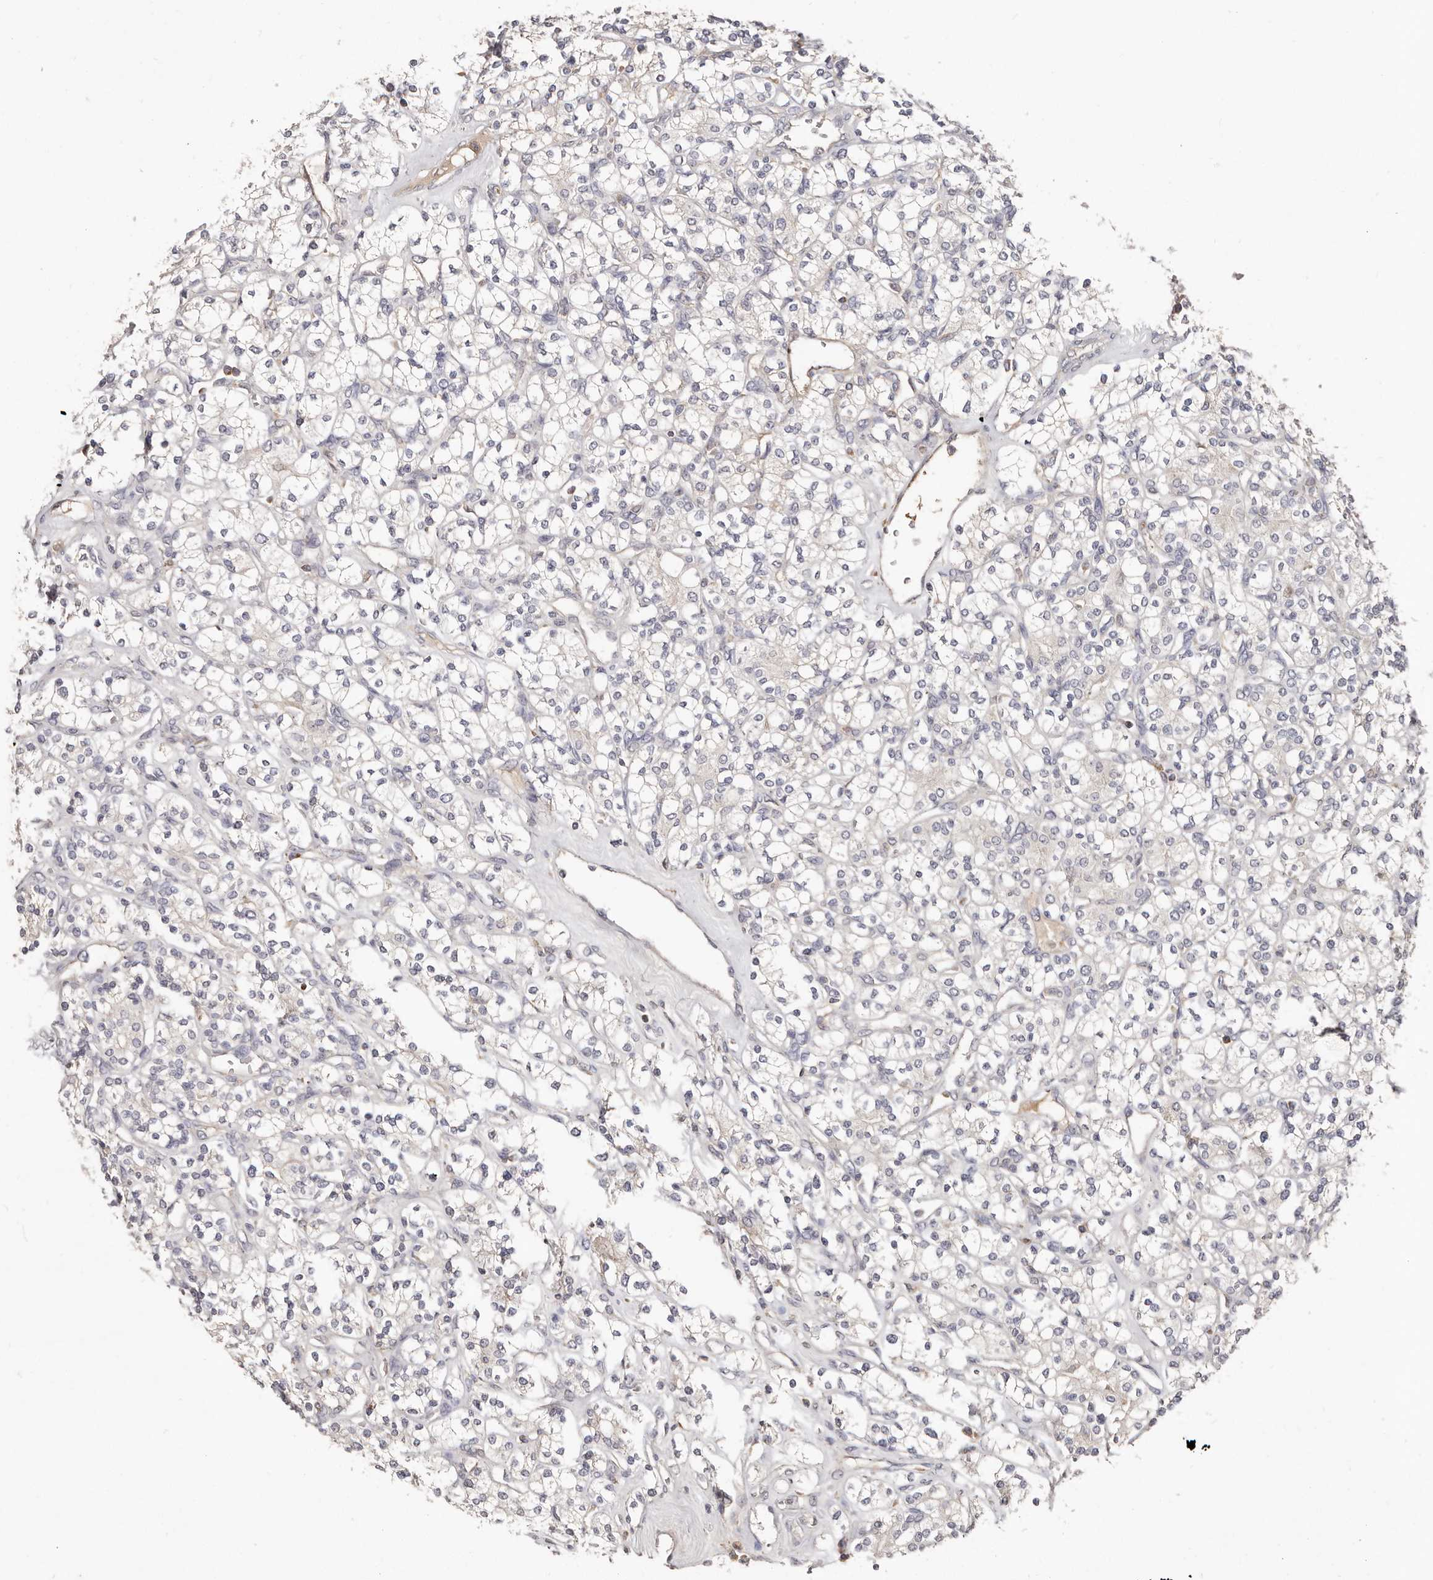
{"staining": {"intensity": "weak", "quantity": "<25%", "location": "cytoplasmic/membranous"}, "tissue": "renal cancer", "cell_type": "Tumor cells", "image_type": "cancer", "snomed": [{"axis": "morphology", "description": "Adenocarcinoma, NOS"}, {"axis": "topography", "description": "Kidney"}], "caption": "Renal adenocarcinoma was stained to show a protein in brown. There is no significant positivity in tumor cells.", "gene": "SLC39A2", "patient": {"sex": "male", "age": 77}}